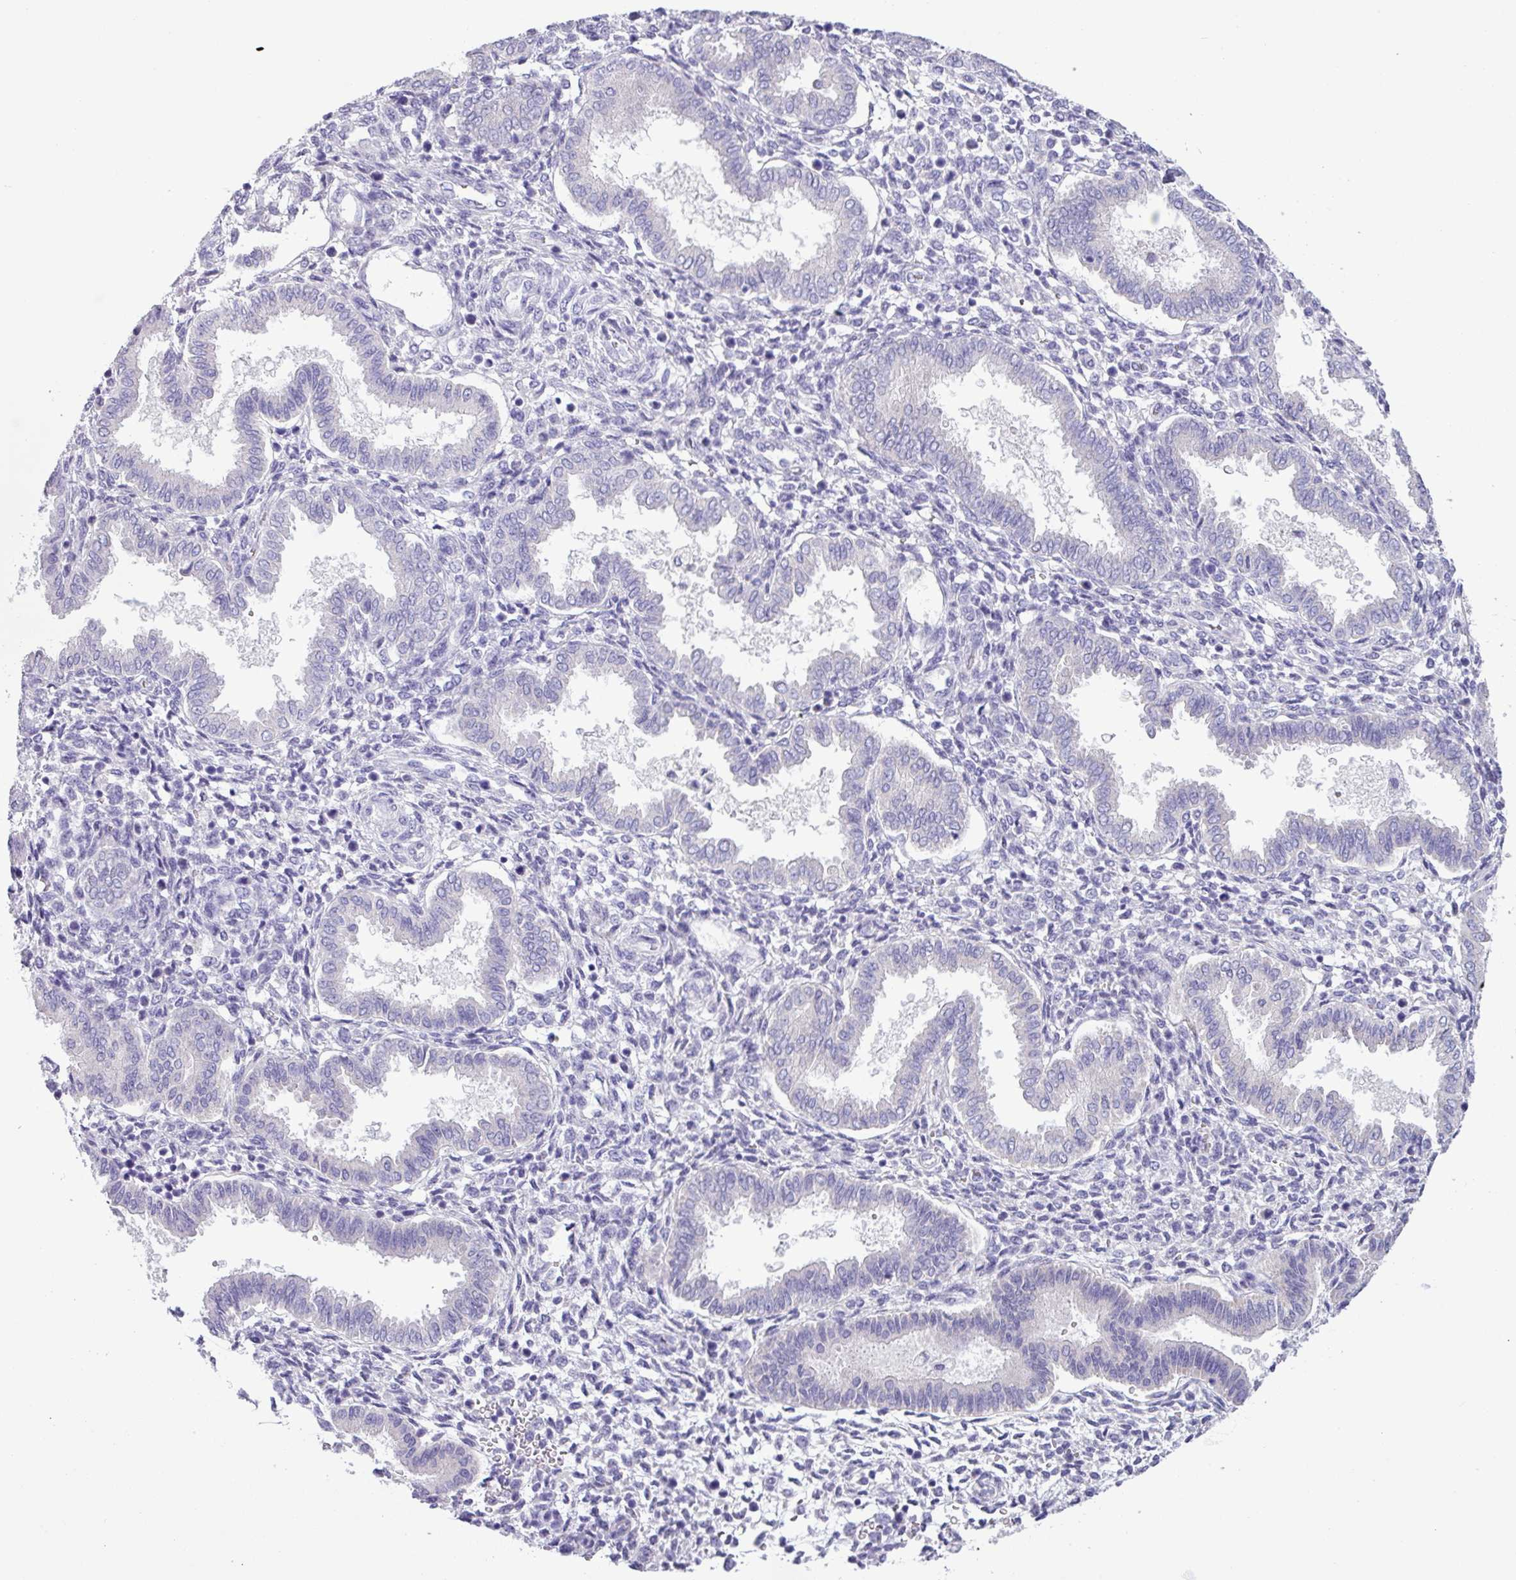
{"staining": {"intensity": "negative", "quantity": "none", "location": "none"}, "tissue": "endometrium", "cell_type": "Cells in endometrial stroma", "image_type": "normal", "snomed": [{"axis": "morphology", "description": "Normal tissue, NOS"}, {"axis": "topography", "description": "Endometrium"}], "caption": "Histopathology image shows no significant protein staining in cells in endometrial stroma of benign endometrium.", "gene": "C20orf27", "patient": {"sex": "female", "age": 24}}